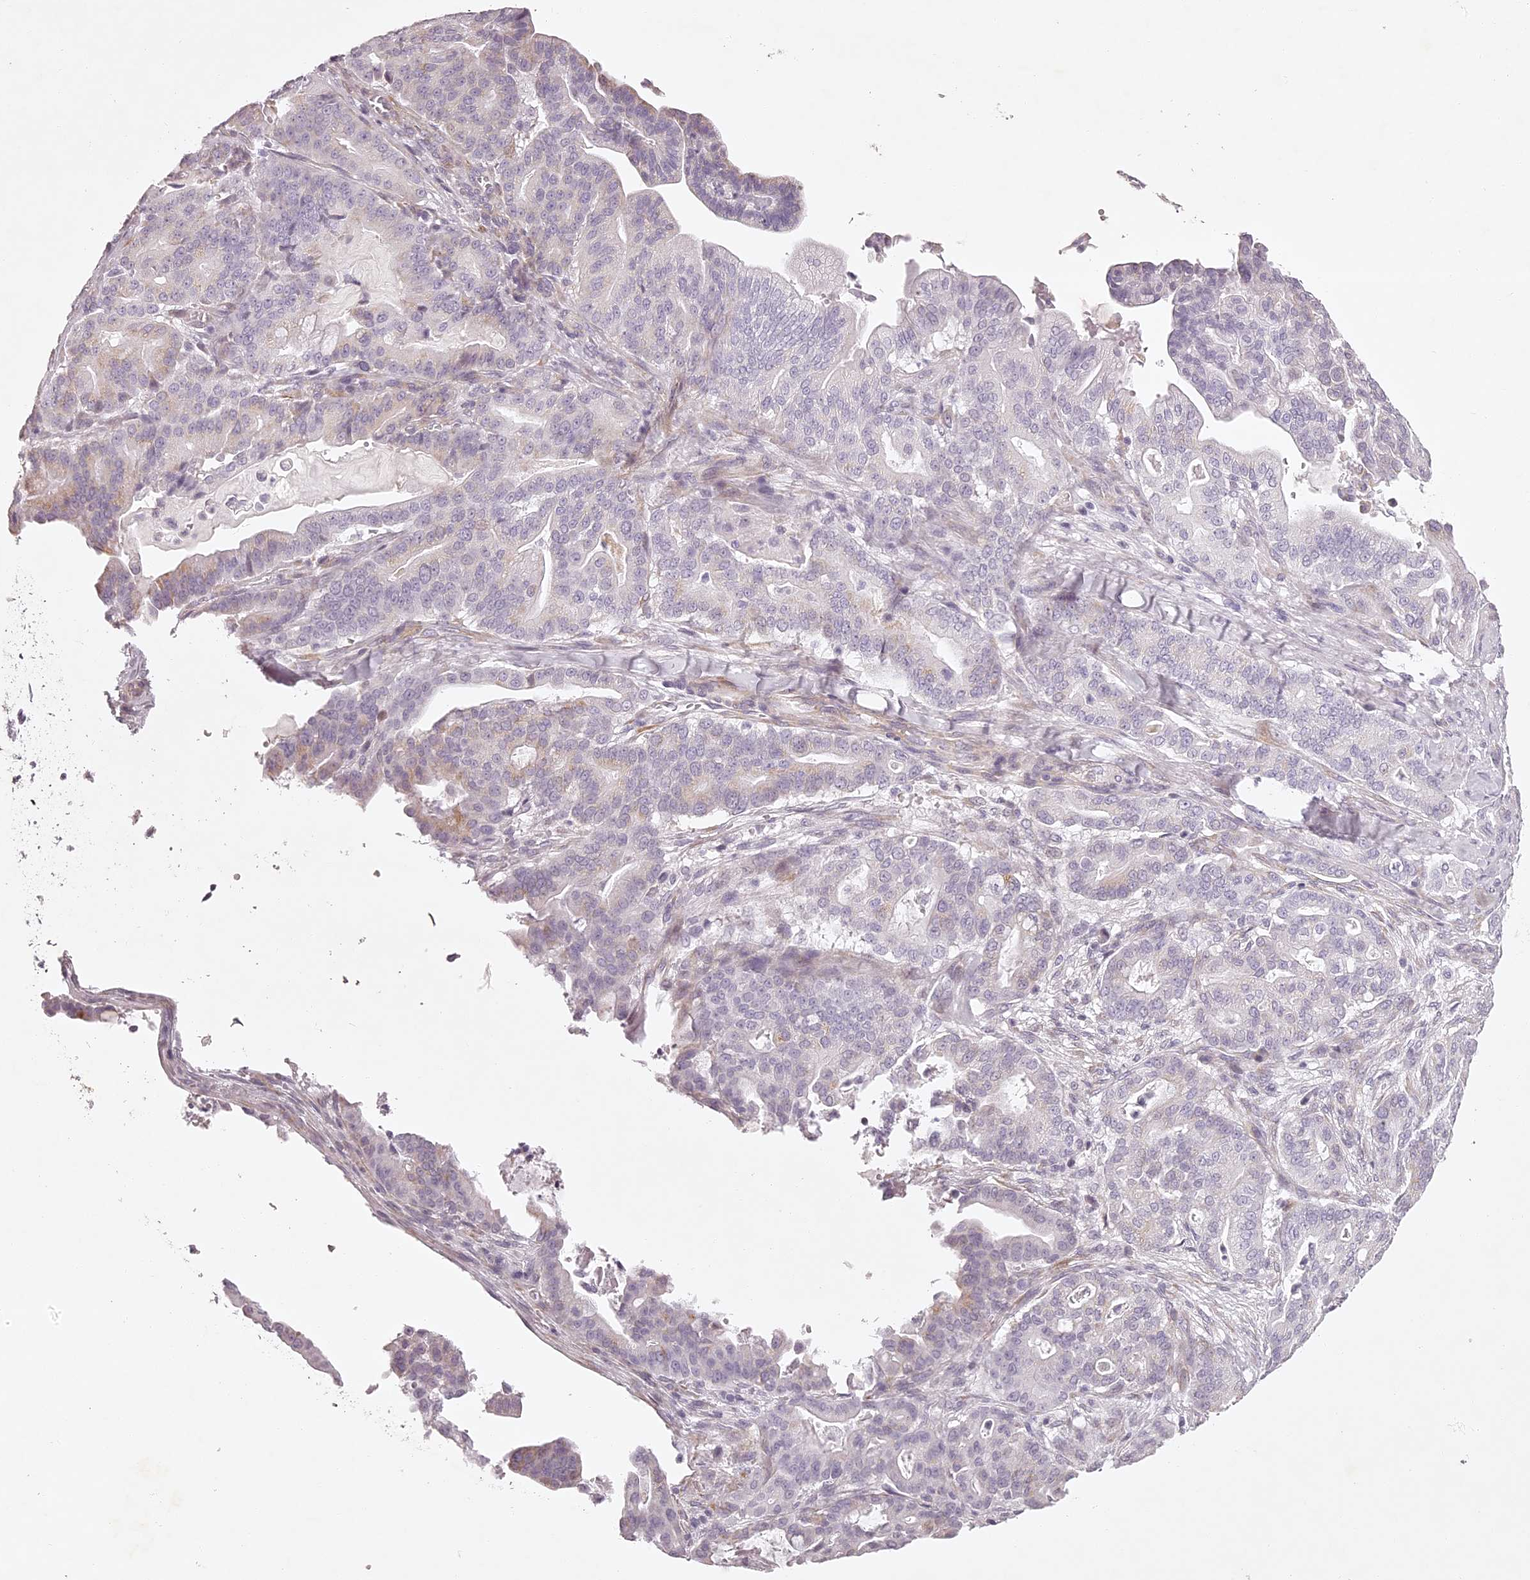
{"staining": {"intensity": "negative", "quantity": "none", "location": "none"}, "tissue": "pancreatic cancer", "cell_type": "Tumor cells", "image_type": "cancer", "snomed": [{"axis": "morphology", "description": "Adenocarcinoma, NOS"}, {"axis": "topography", "description": "Pancreas"}], "caption": "There is no significant staining in tumor cells of pancreatic cancer.", "gene": "ELAPOR1", "patient": {"sex": "male", "age": 63}}